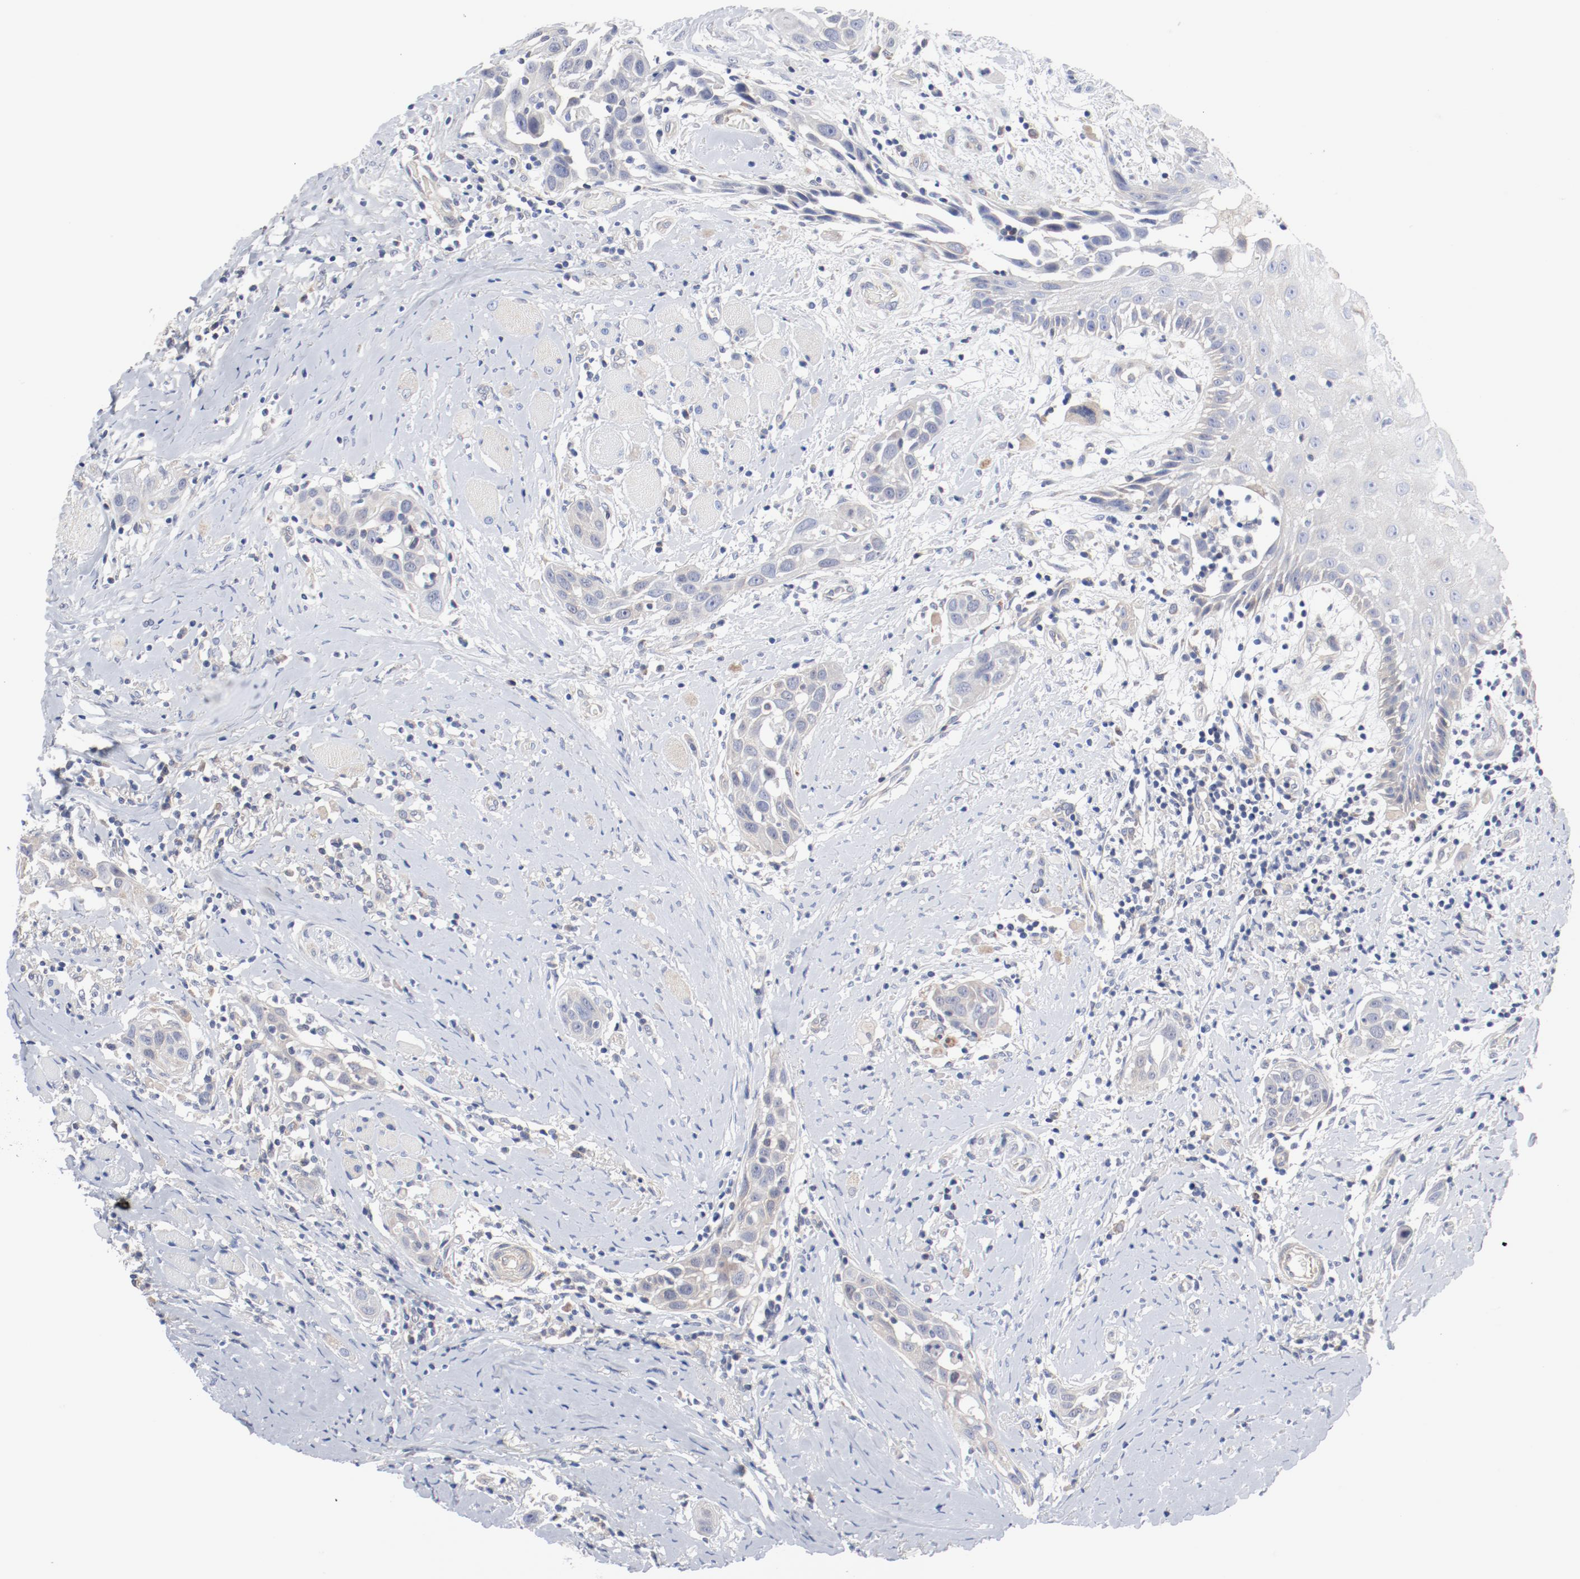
{"staining": {"intensity": "negative", "quantity": "none", "location": "none"}, "tissue": "head and neck cancer", "cell_type": "Tumor cells", "image_type": "cancer", "snomed": [{"axis": "morphology", "description": "Squamous cell carcinoma, NOS"}, {"axis": "topography", "description": "Oral tissue"}, {"axis": "topography", "description": "Head-Neck"}], "caption": "Micrograph shows no protein expression in tumor cells of head and neck cancer tissue. (DAB (3,3'-diaminobenzidine) immunohistochemistry (IHC) with hematoxylin counter stain).", "gene": "BAD", "patient": {"sex": "female", "age": 50}}